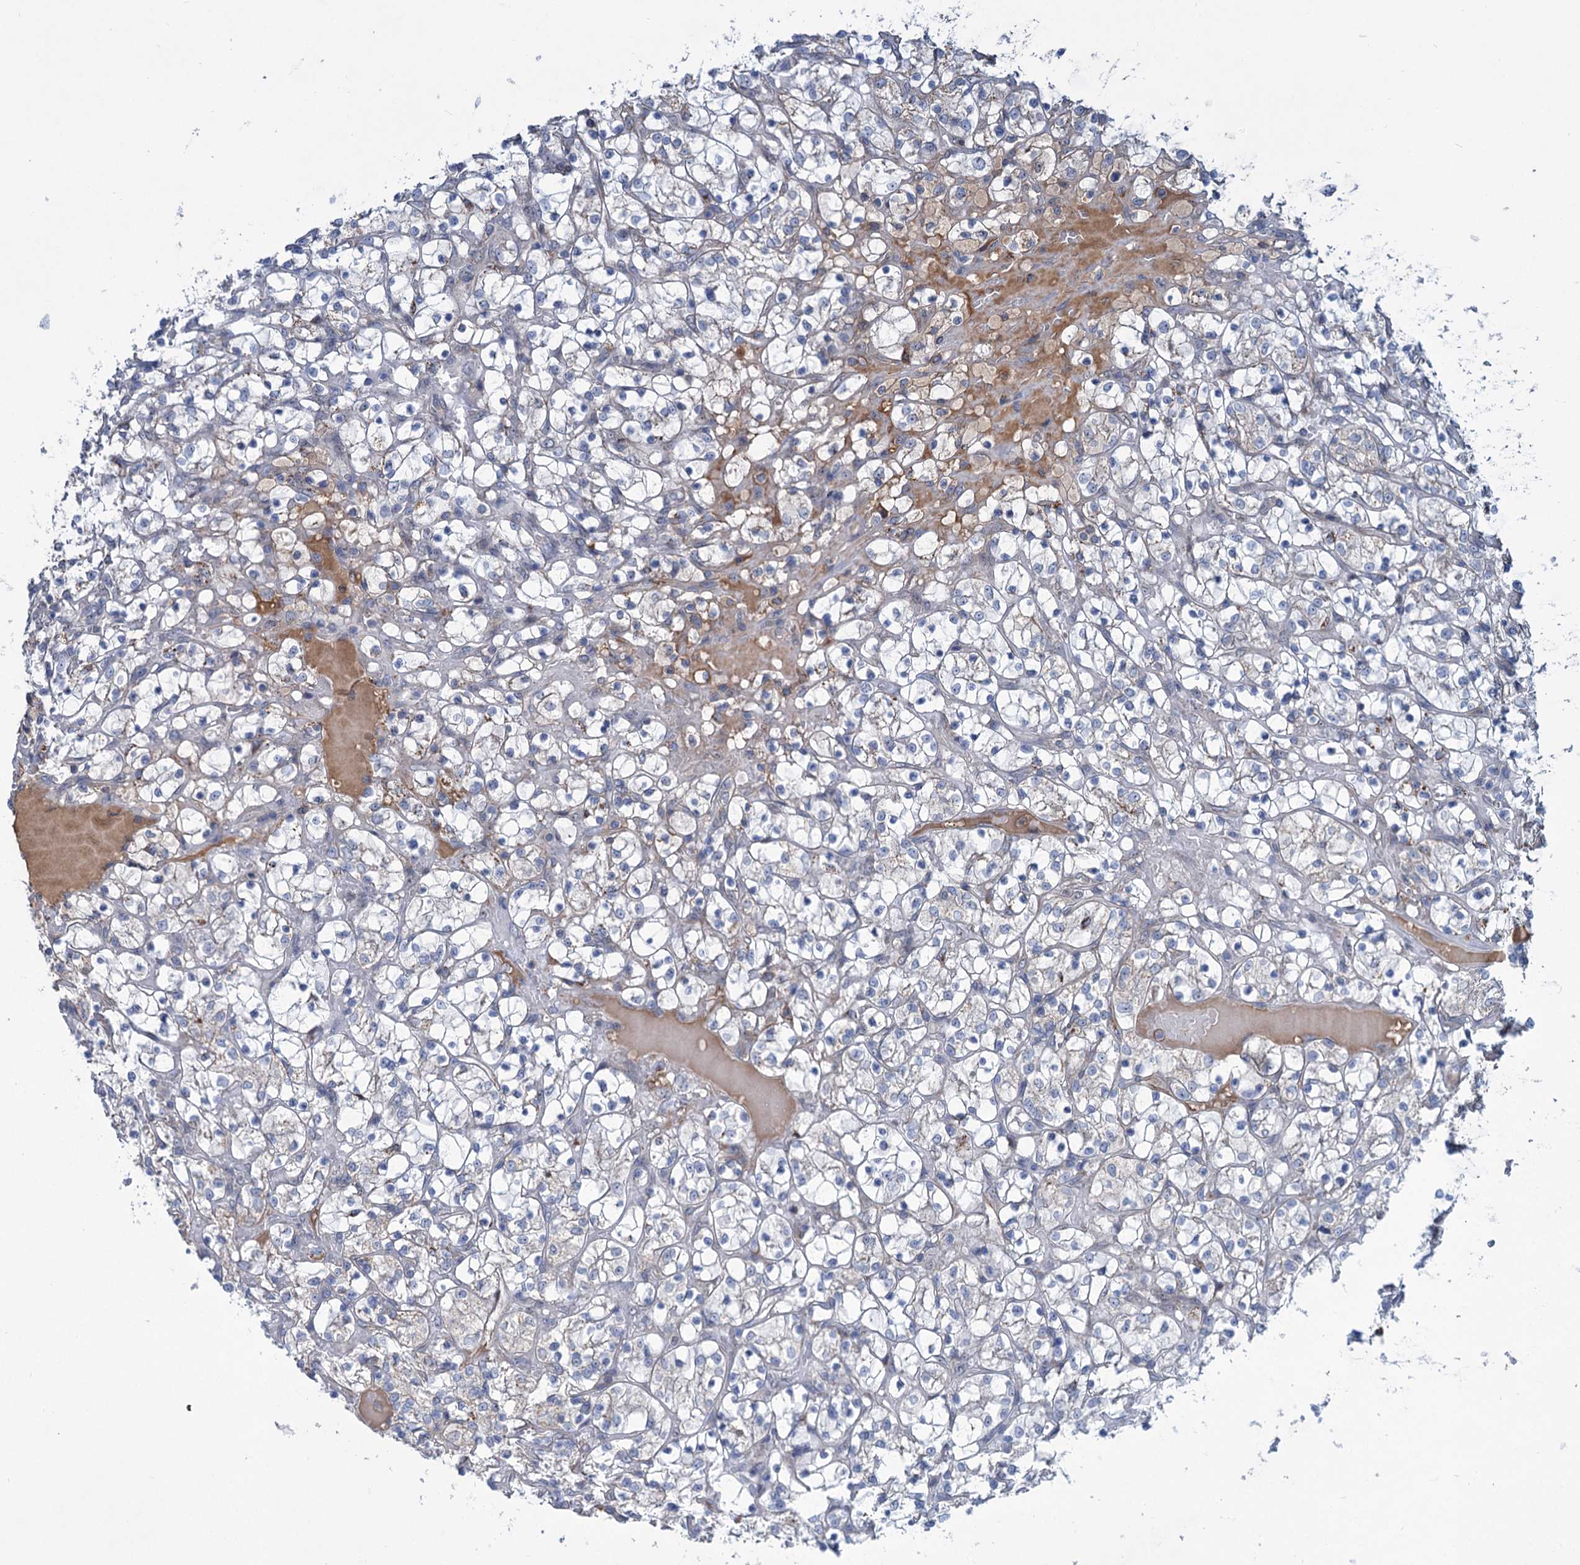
{"staining": {"intensity": "weak", "quantity": "<25%", "location": "cytoplasmic/membranous"}, "tissue": "renal cancer", "cell_type": "Tumor cells", "image_type": "cancer", "snomed": [{"axis": "morphology", "description": "Adenocarcinoma, NOS"}, {"axis": "topography", "description": "Kidney"}], "caption": "Renal cancer was stained to show a protein in brown. There is no significant staining in tumor cells.", "gene": "LPIN1", "patient": {"sex": "female", "age": 69}}